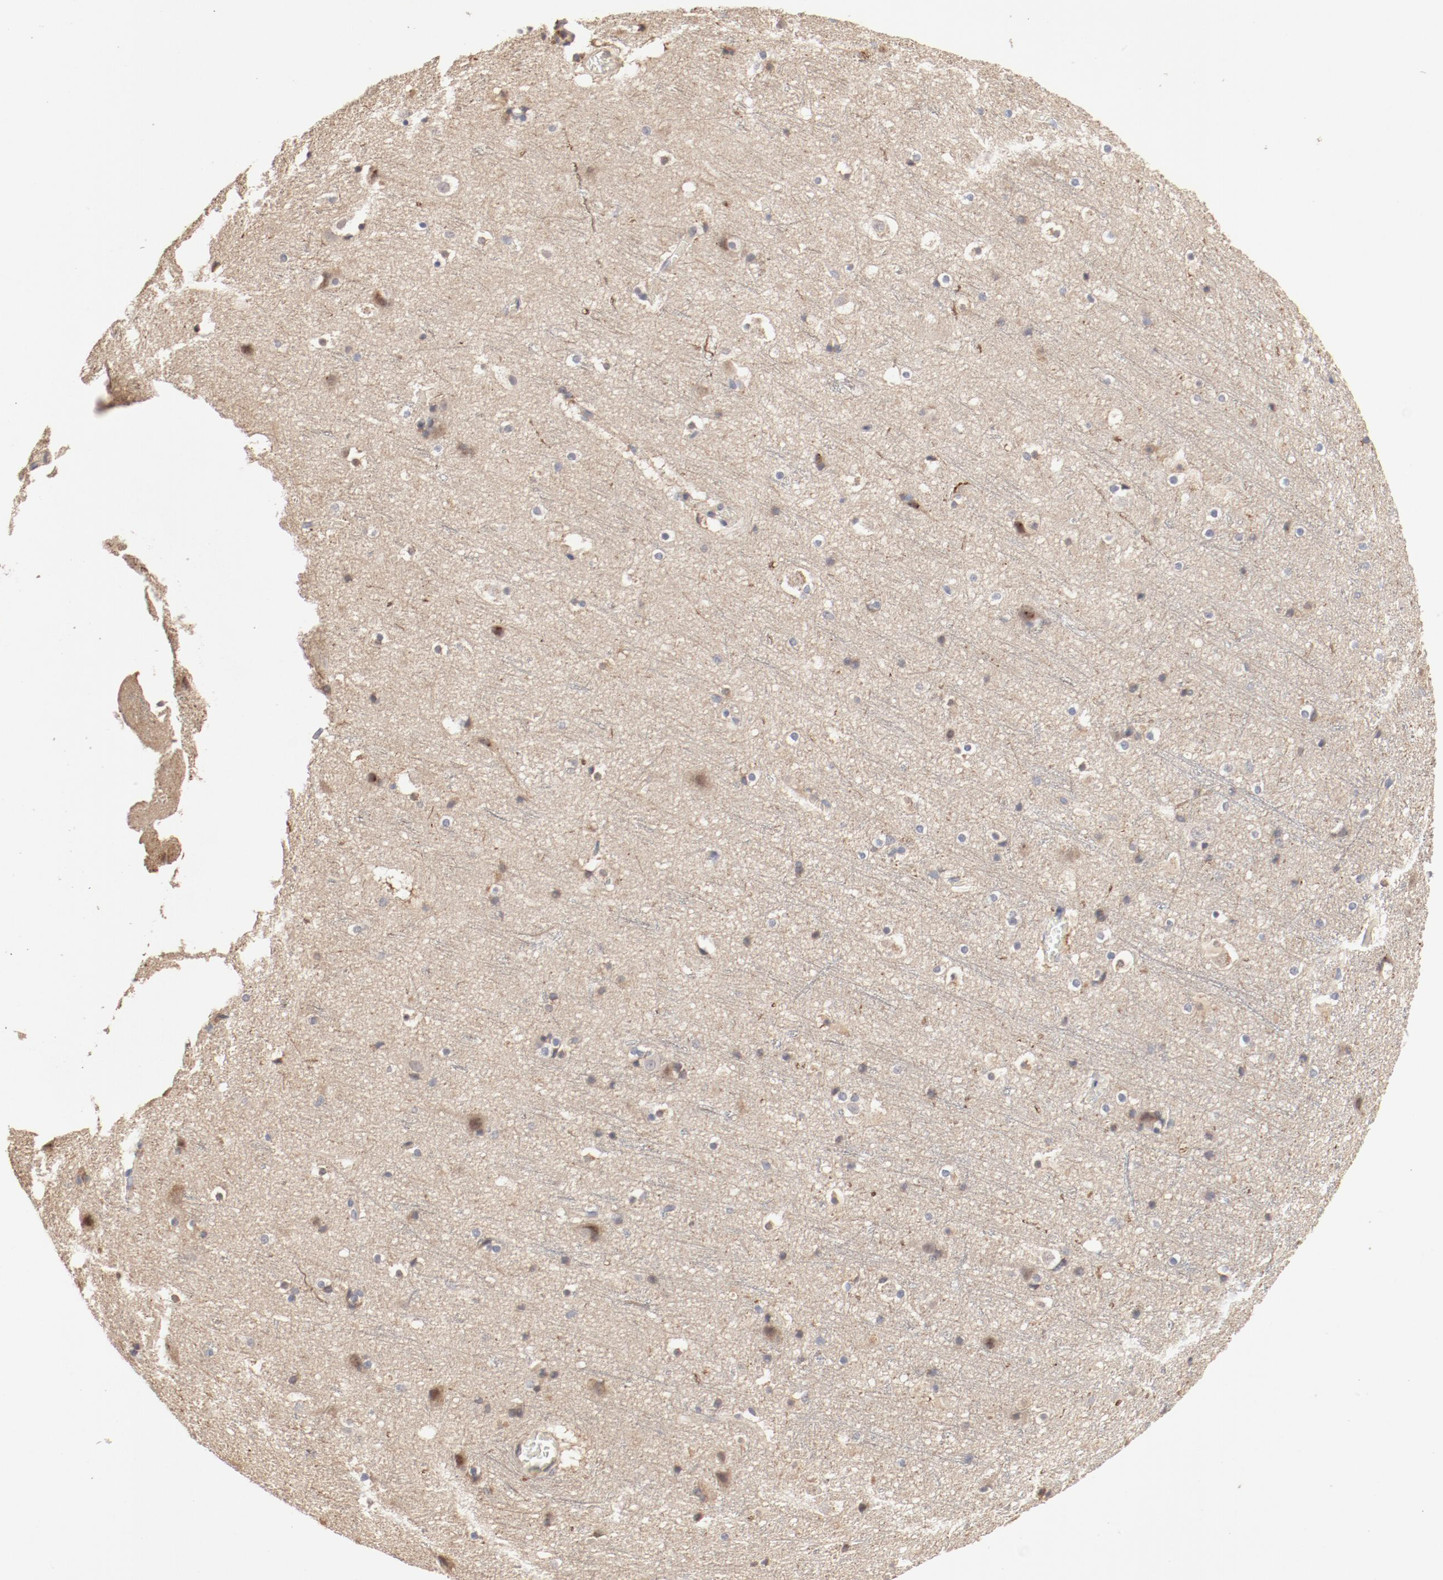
{"staining": {"intensity": "weak", "quantity": ">75%", "location": "cytoplasmic/membranous"}, "tissue": "cerebral cortex", "cell_type": "Endothelial cells", "image_type": "normal", "snomed": [{"axis": "morphology", "description": "Normal tissue, NOS"}, {"axis": "topography", "description": "Cerebral cortex"}], "caption": "Endothelial cells reveal low levels of weak cytoplasmic/membranous expression in approximately >75% of cells in benign human cerebral cortex. The staining was performed using DAB to visualize the protein expression in brown, while the nuclei were stained in blue with hematoxylin (Magnification: 20x).", "gene": "IL3RA", "patient": {"sex": "male", "age": 45}}